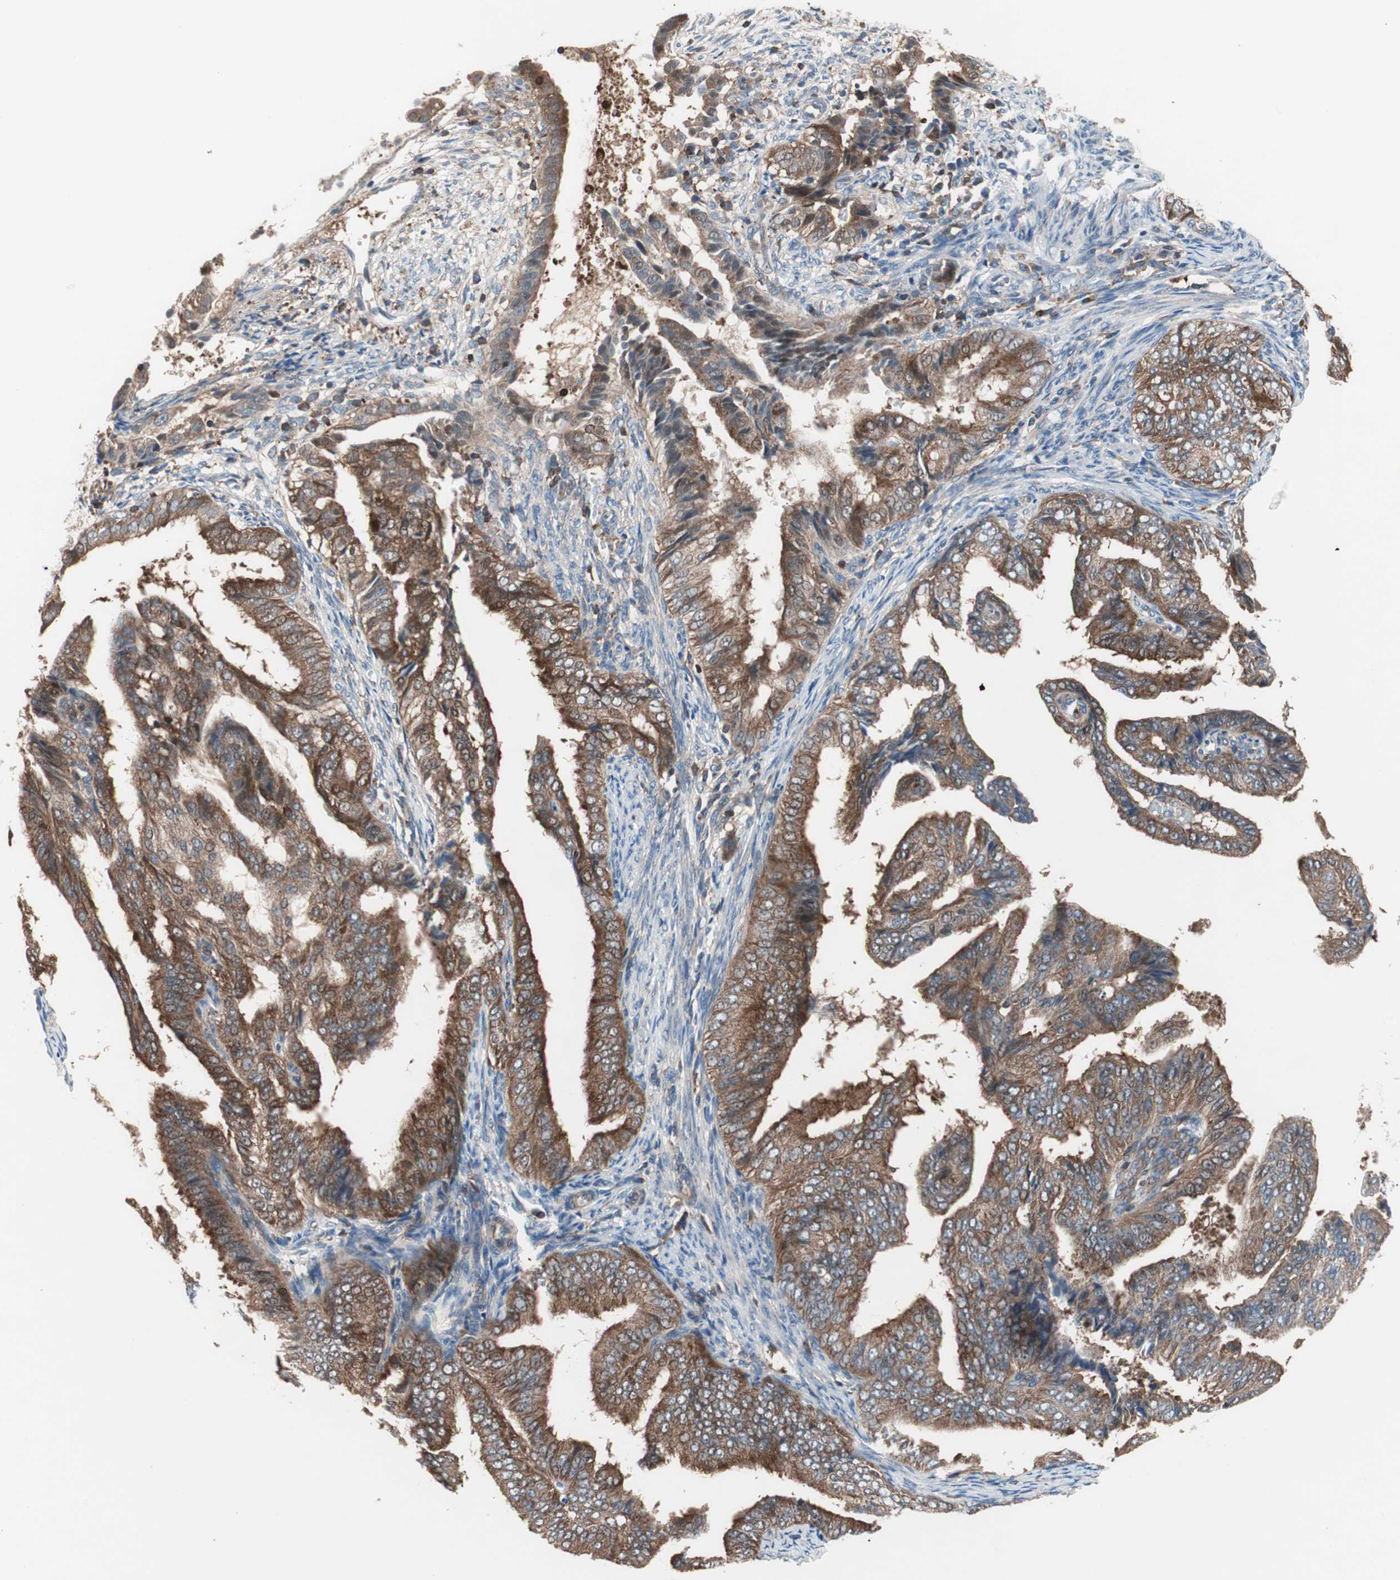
{"staining": {"intensity": "strong", "quantity": ">75%", "location": "cytoplasmic/membranous"}, "tissue": "endometrial cancer", "cell_type": "Tumor cells", "image_type": "cancer", "snomed": [{"axis": "morphology", "description": "Adenocarcinoma, NOS"}, {"axis": "topography", "description": "Endometrium"}], "caption": "Endometrial cancer stained with IHC reveals strong cytoplasmic/membranous expression in approximately >75% of tumor cells. Nuclei are stained in blue.", "gene": "PIK3R1", "patient": {"sex": "female", "age": 58}}